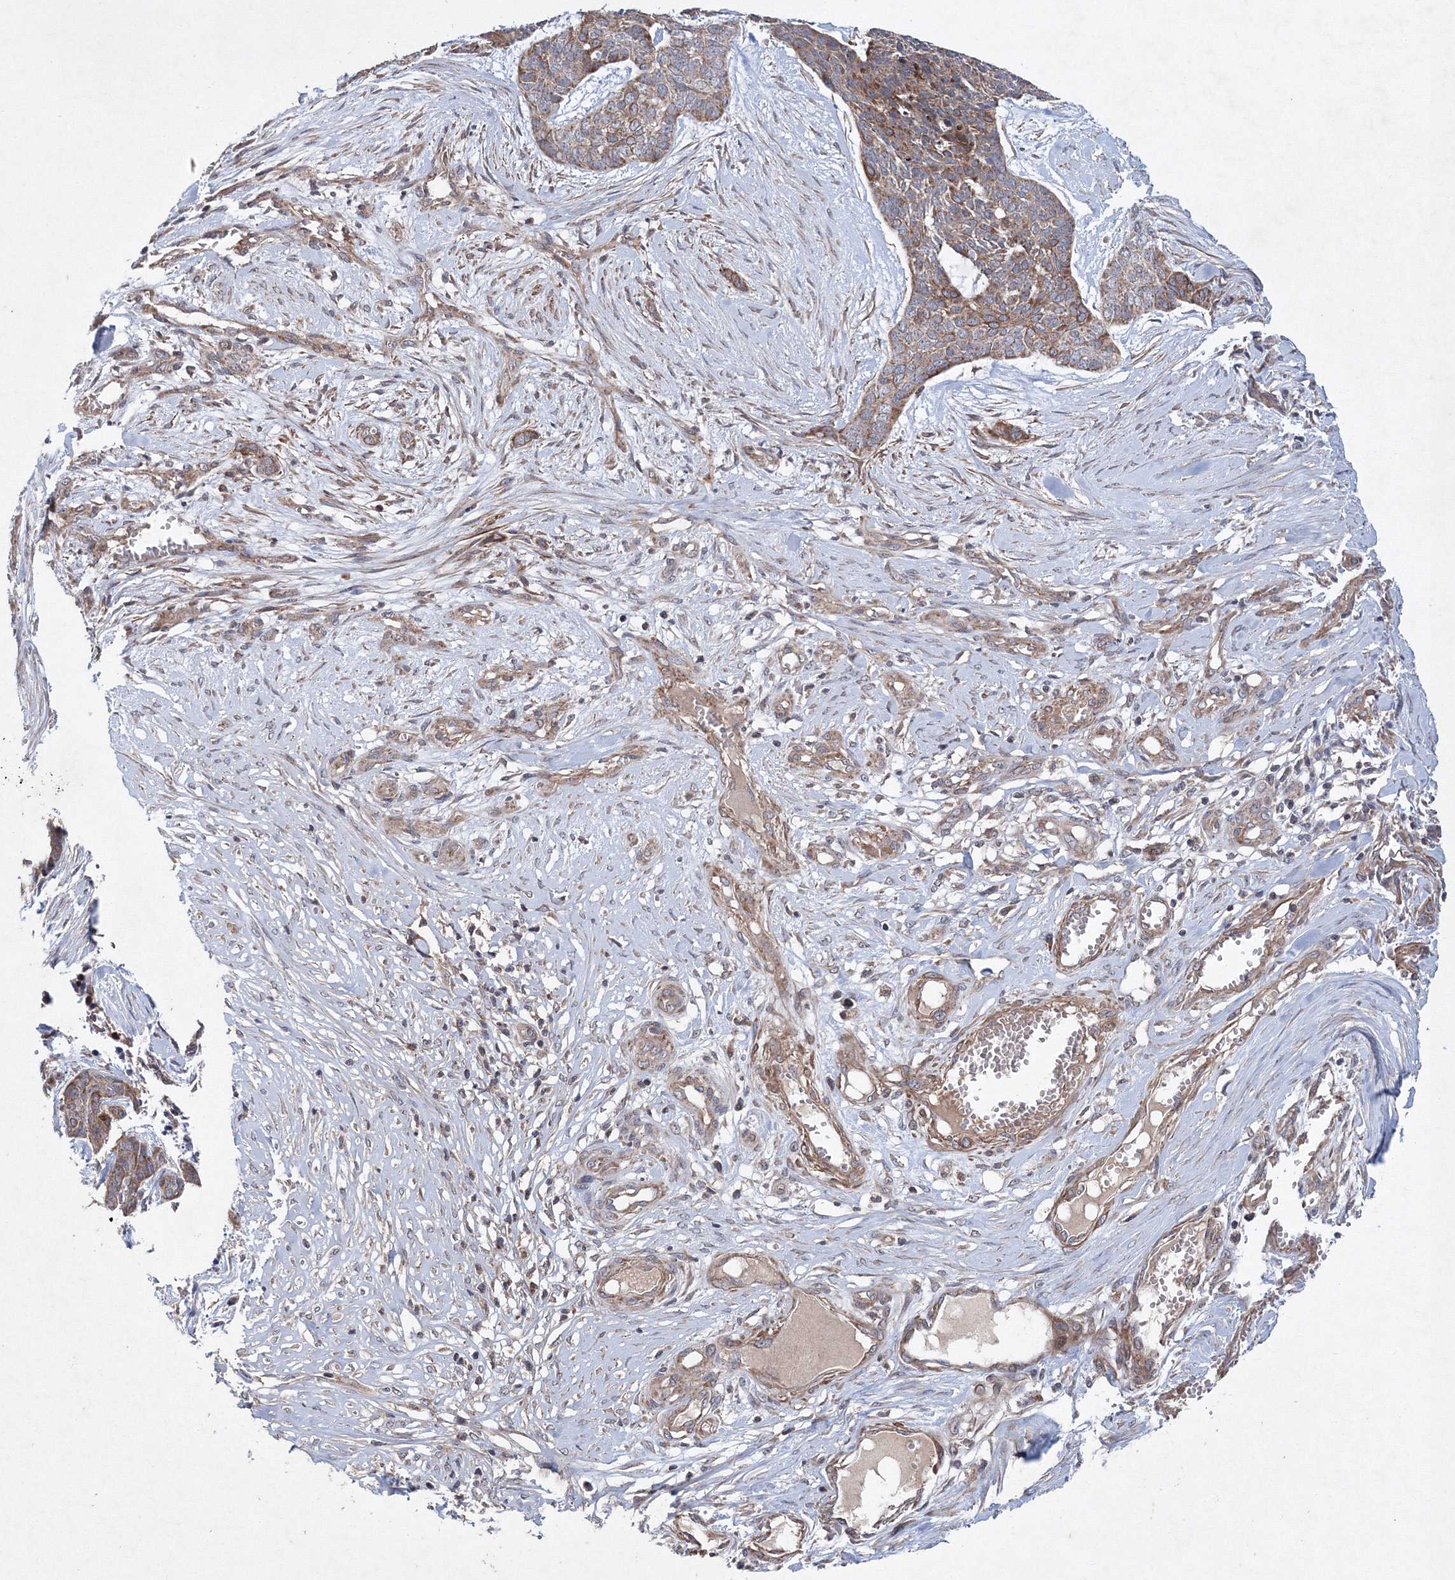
{"staining": {"intensity": "moderate", "quantity": ">75%", "location": "cytoplasmic/membranous"}, "tissue": "skin cancer", "cell_type": "Tumor cells", "image_type": "cancer", "snomed": [{"axis": "morphology", "description": "Basal cell carcinoma"}, {"axis": "topography", "description": "Skin"}], "caption": "IHC photomicrograph of neoplastic tissue: human basal cell carcinoma (skin) stained using immunohistochemistry (IHC) exhibits medium levels of moderate protein expression localized specifically in the cytoplasmic/membranous of tumor cells, appearing as a cytoplasmic/membranous brown color.", "gene": "NOA1", "patient": {"sex": "female", "age": 64}}